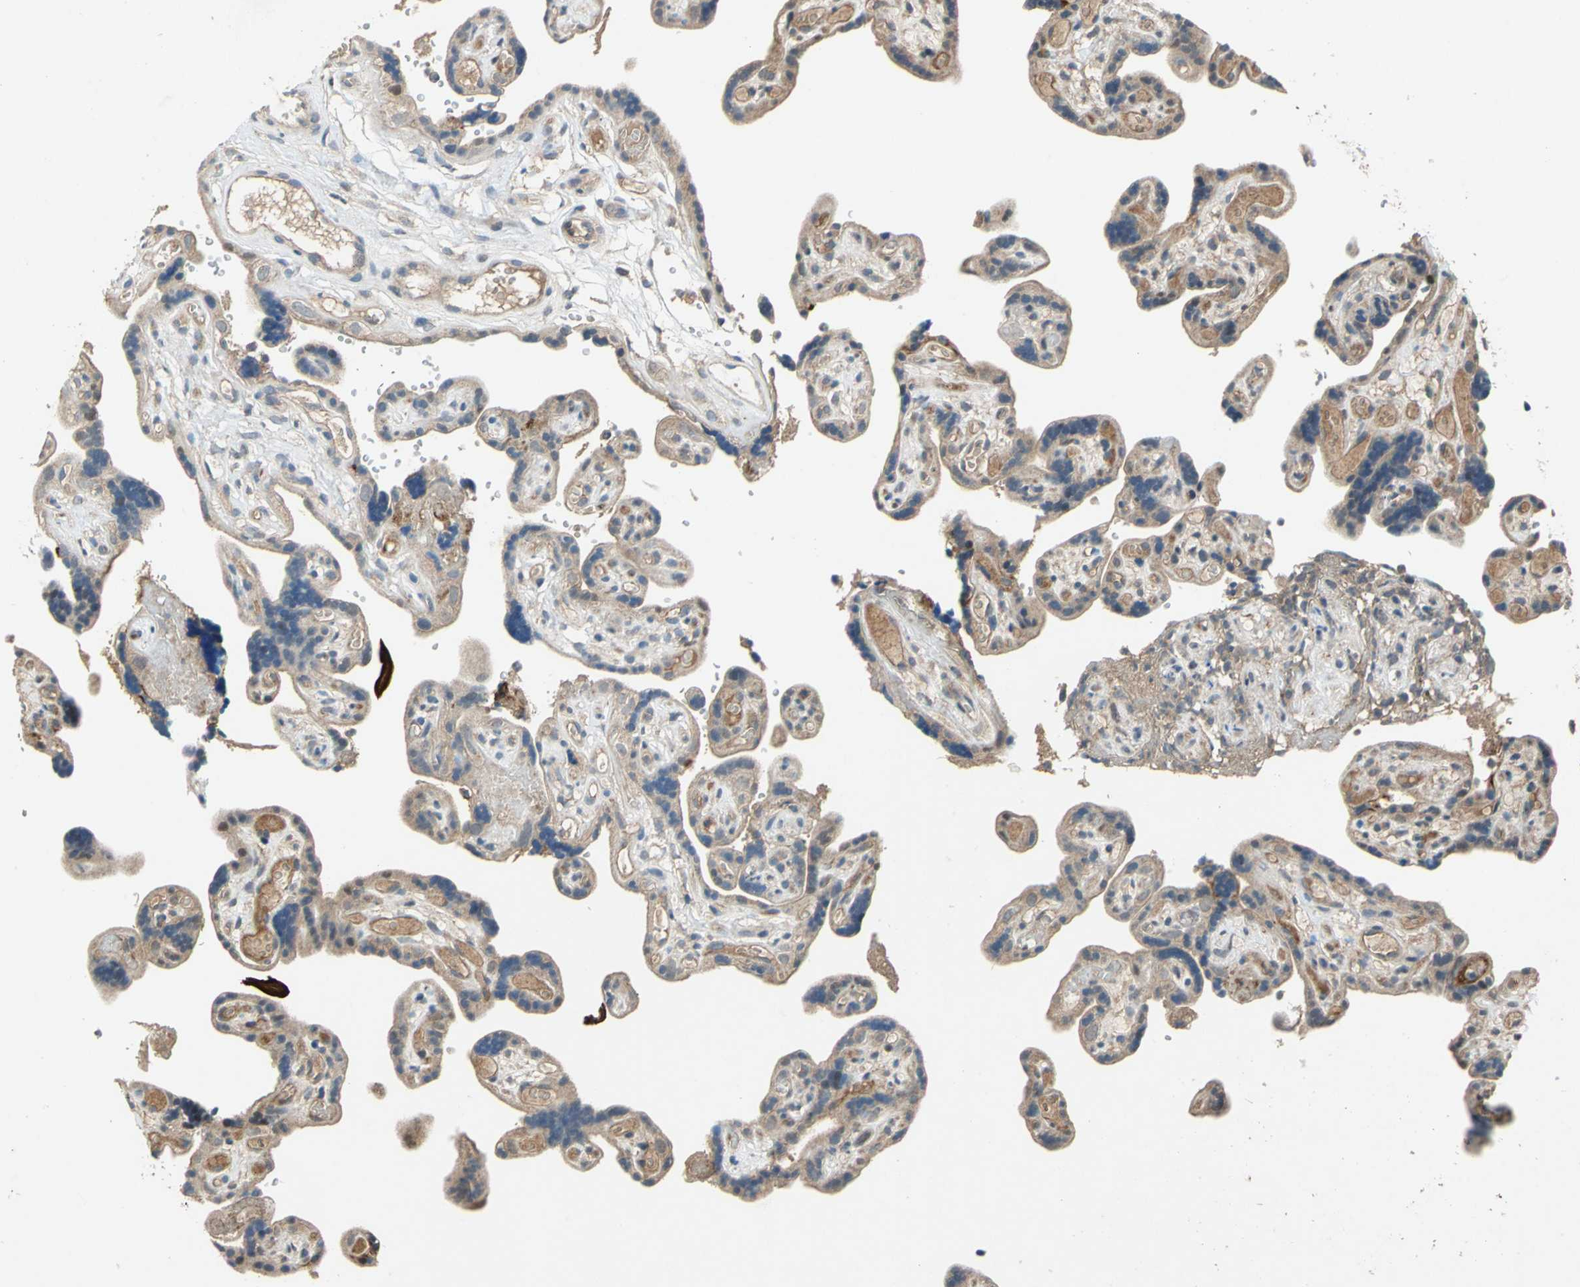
{"staining": {"intensity": "moderate", "quantity": "25%-75%", "location": "cytoplasmic/membranous"}, "tissue": "placenta", "cell_type": "Trophoblastic cells", "image_type": "normal", "snomed": [{"axis": "morphology", "description": "Normal tissue, NOS"}, {"axis": "topography", "description": "Placenta"}], "caption": "Immunohistochemical staining of normal human placenta exhibits moderate cytoplasmic/membranous protein positivity in about 25%-75% of trophoblastic cells.", "gene": "EMCN", "patient": {"sex": "female", "age": 30}}